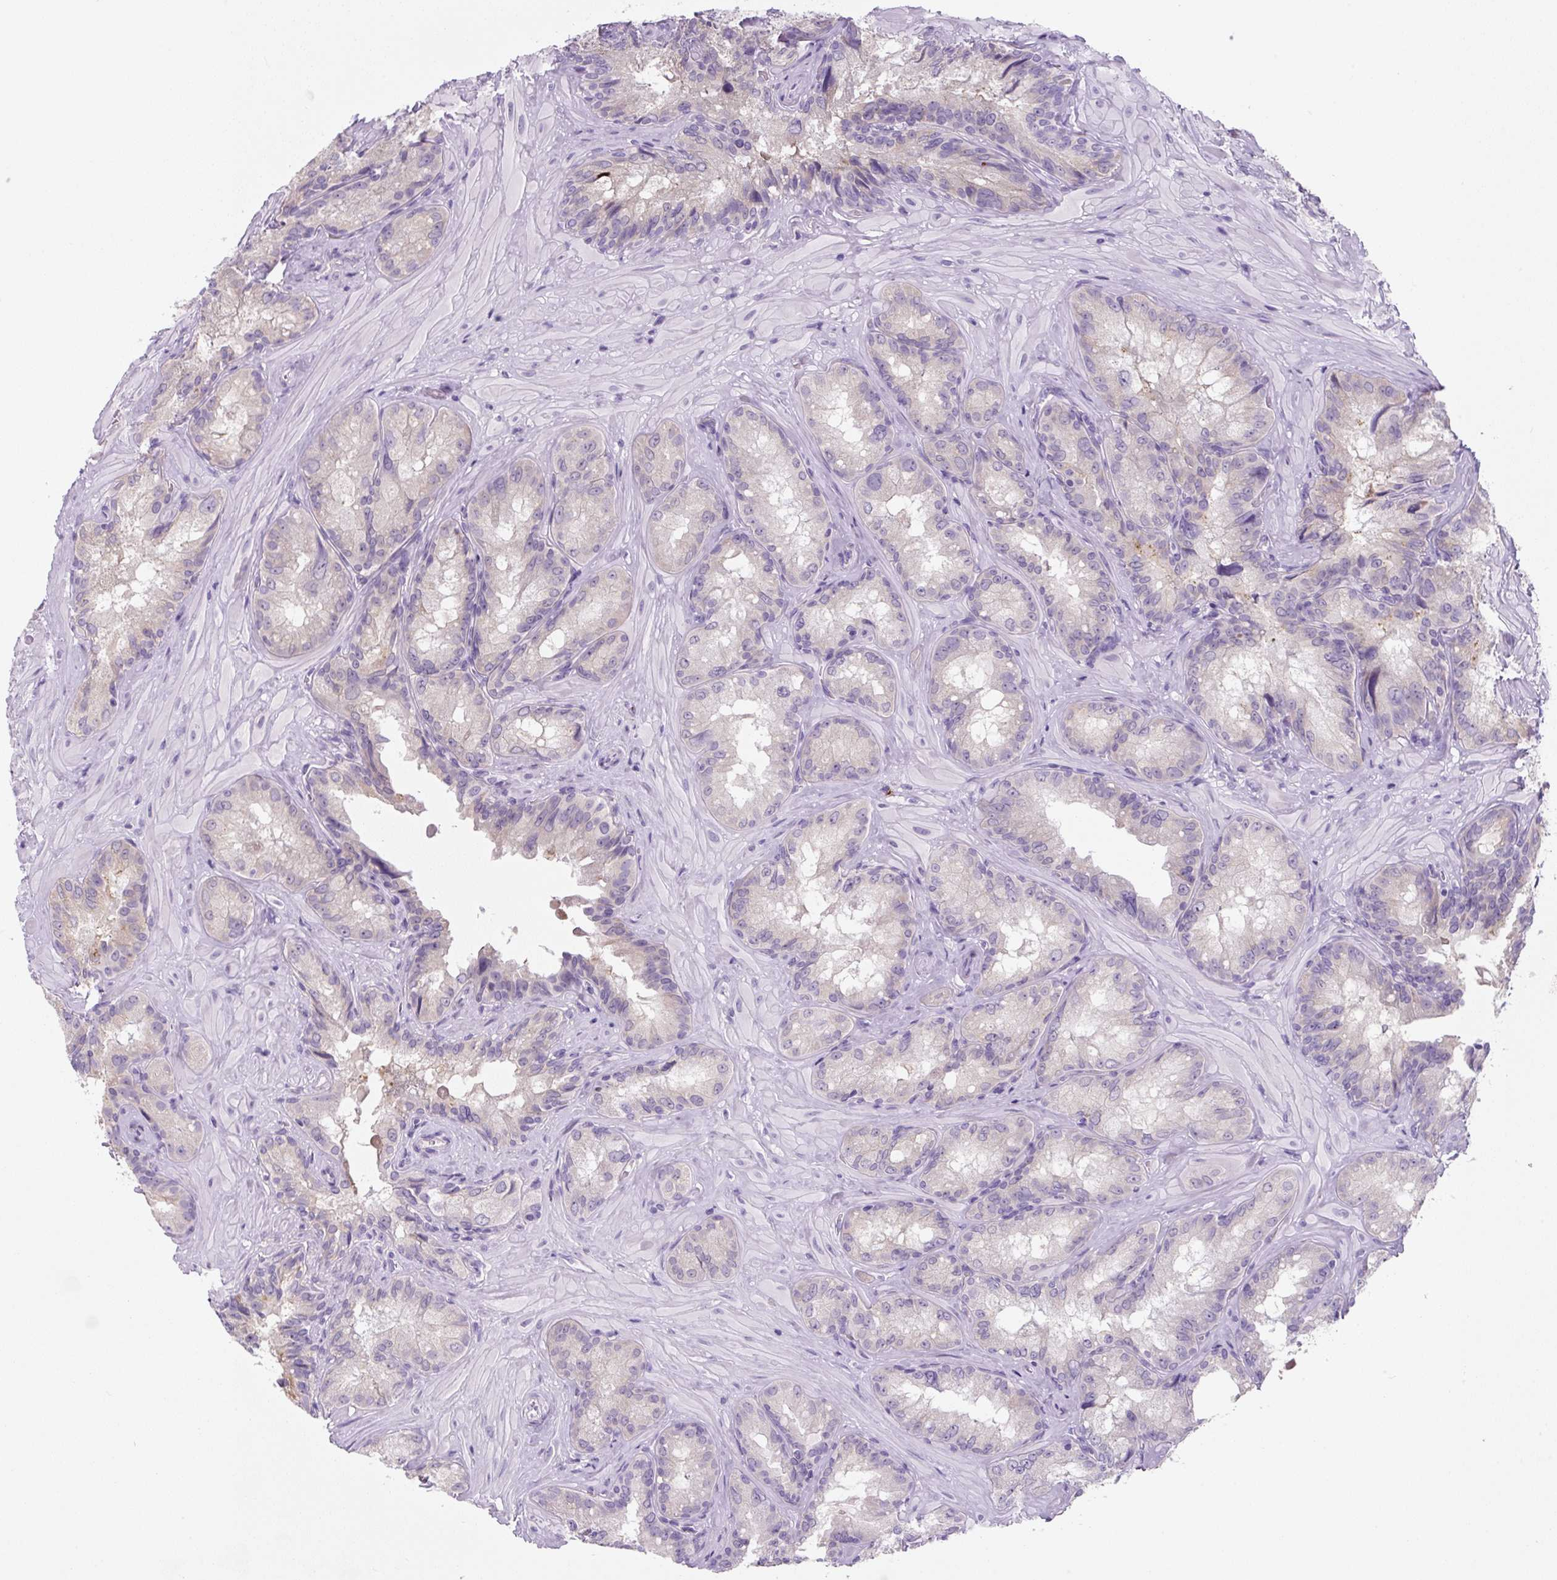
{"staining": {"intensity": "weak", "quantity": "<25%", "location": "cytoplasmic/membranous"}, "tissue": "seminal vesicle", "cell_type": "Glandular cells", "image_type": "normal", "snomed": [{"axis": "morphology", "description": "Normal tissue, NOS"}, {"axis": "topography", "description": "Seminal veicle"}], "caption": "This histopathology image is of benign seminal vesicle stained with immunohistochemistry (IHC) to label a protein in brown with the nuclei are counter-stained blue. There is no positivity in glandular cells. The staining was performed using DAB (3,3'-diaminobenzidine) to visualize the protein expression in brown, while the nuclei were stained in blue with hematoxylin (Magnification: 20x).", "gene": "FZD5", "patient": {"sex": "male", "age": 47}}